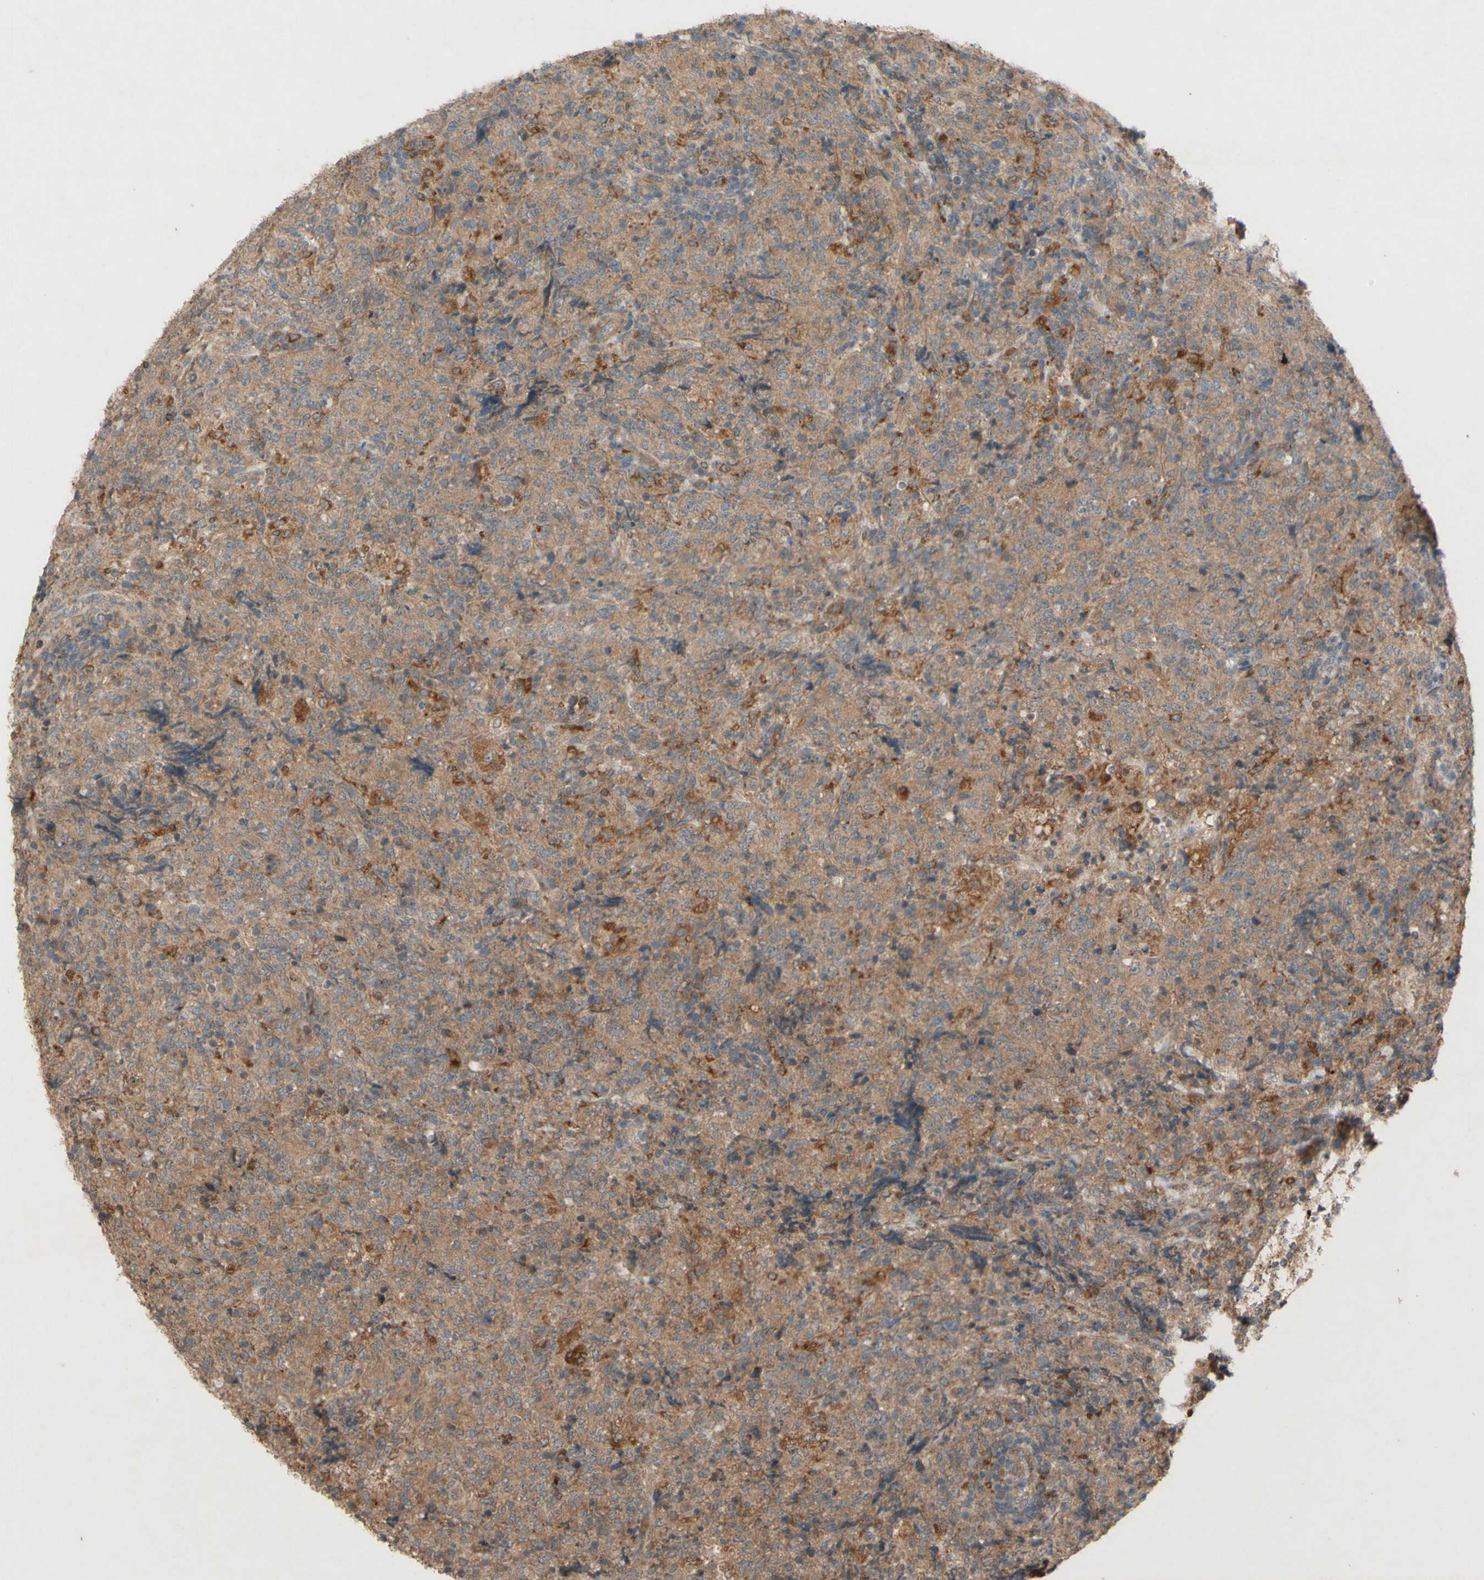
{"staining": {"intensity": "weak", "quantity": ">75%", "location": "cytoplasmic/membranous"}, "tissue": "lymphoma", "cell_type": "Tumor cells", "image_type": "cancer", "snomed": [{"axis": "morphology", "description": "Malignant lymphoma, non-Hodgkin's type, High grade"}, {"axis": "topography", "description": "Tonsil"}], "caption": "High-grade malignant lymphoma, non-Hodgkin's type stained for a protein demonstrates weak cytoplasmic/membranous positivity in tumor cells.", "gene": "ATP6V1F", "patient": {"sex": "female", "age": 36}}